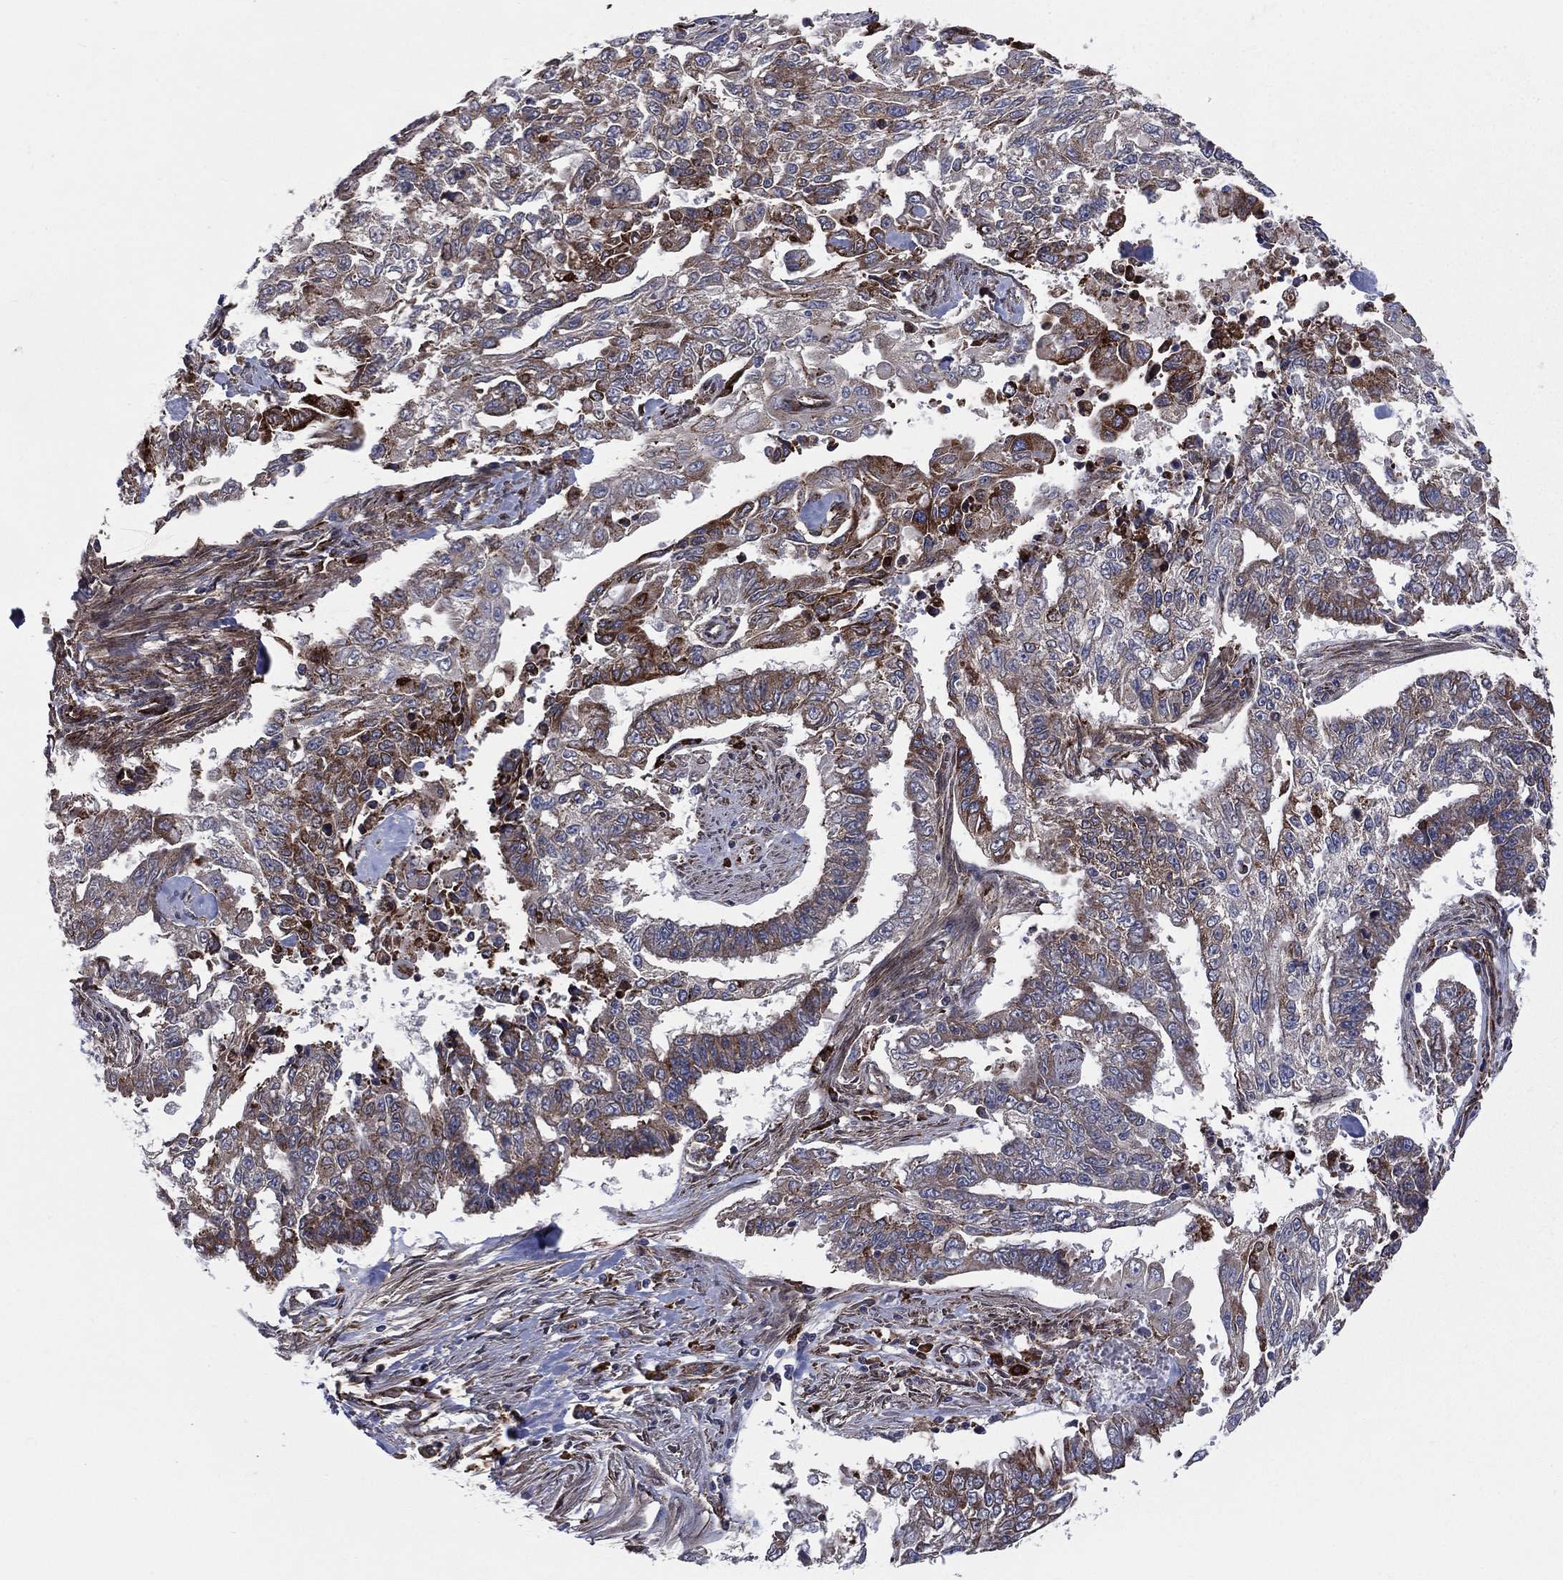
{"staining": {"intensity": "strong", "quantity": "25%-75%", "location": "cytoplasmic/membranous"}, "tissue": "endometrial cancer", "cell_type": "Tumor cells", "image_type": "cancer", "snomed": [{"axis": "morphology", "description": "Adenocarcinoma, NOS"}, {"axis": "topography", "description": "Uterus"}], "caption": "Protein expression by immunohistochemistry (IHC) displays strong cytoplasmic/membranous positivity in approximately 25%-75% of tumor cells in endometrial adenocarcinoma.", "gene": "CCDC159", "patient": {"sex": "female", "age": 59}}